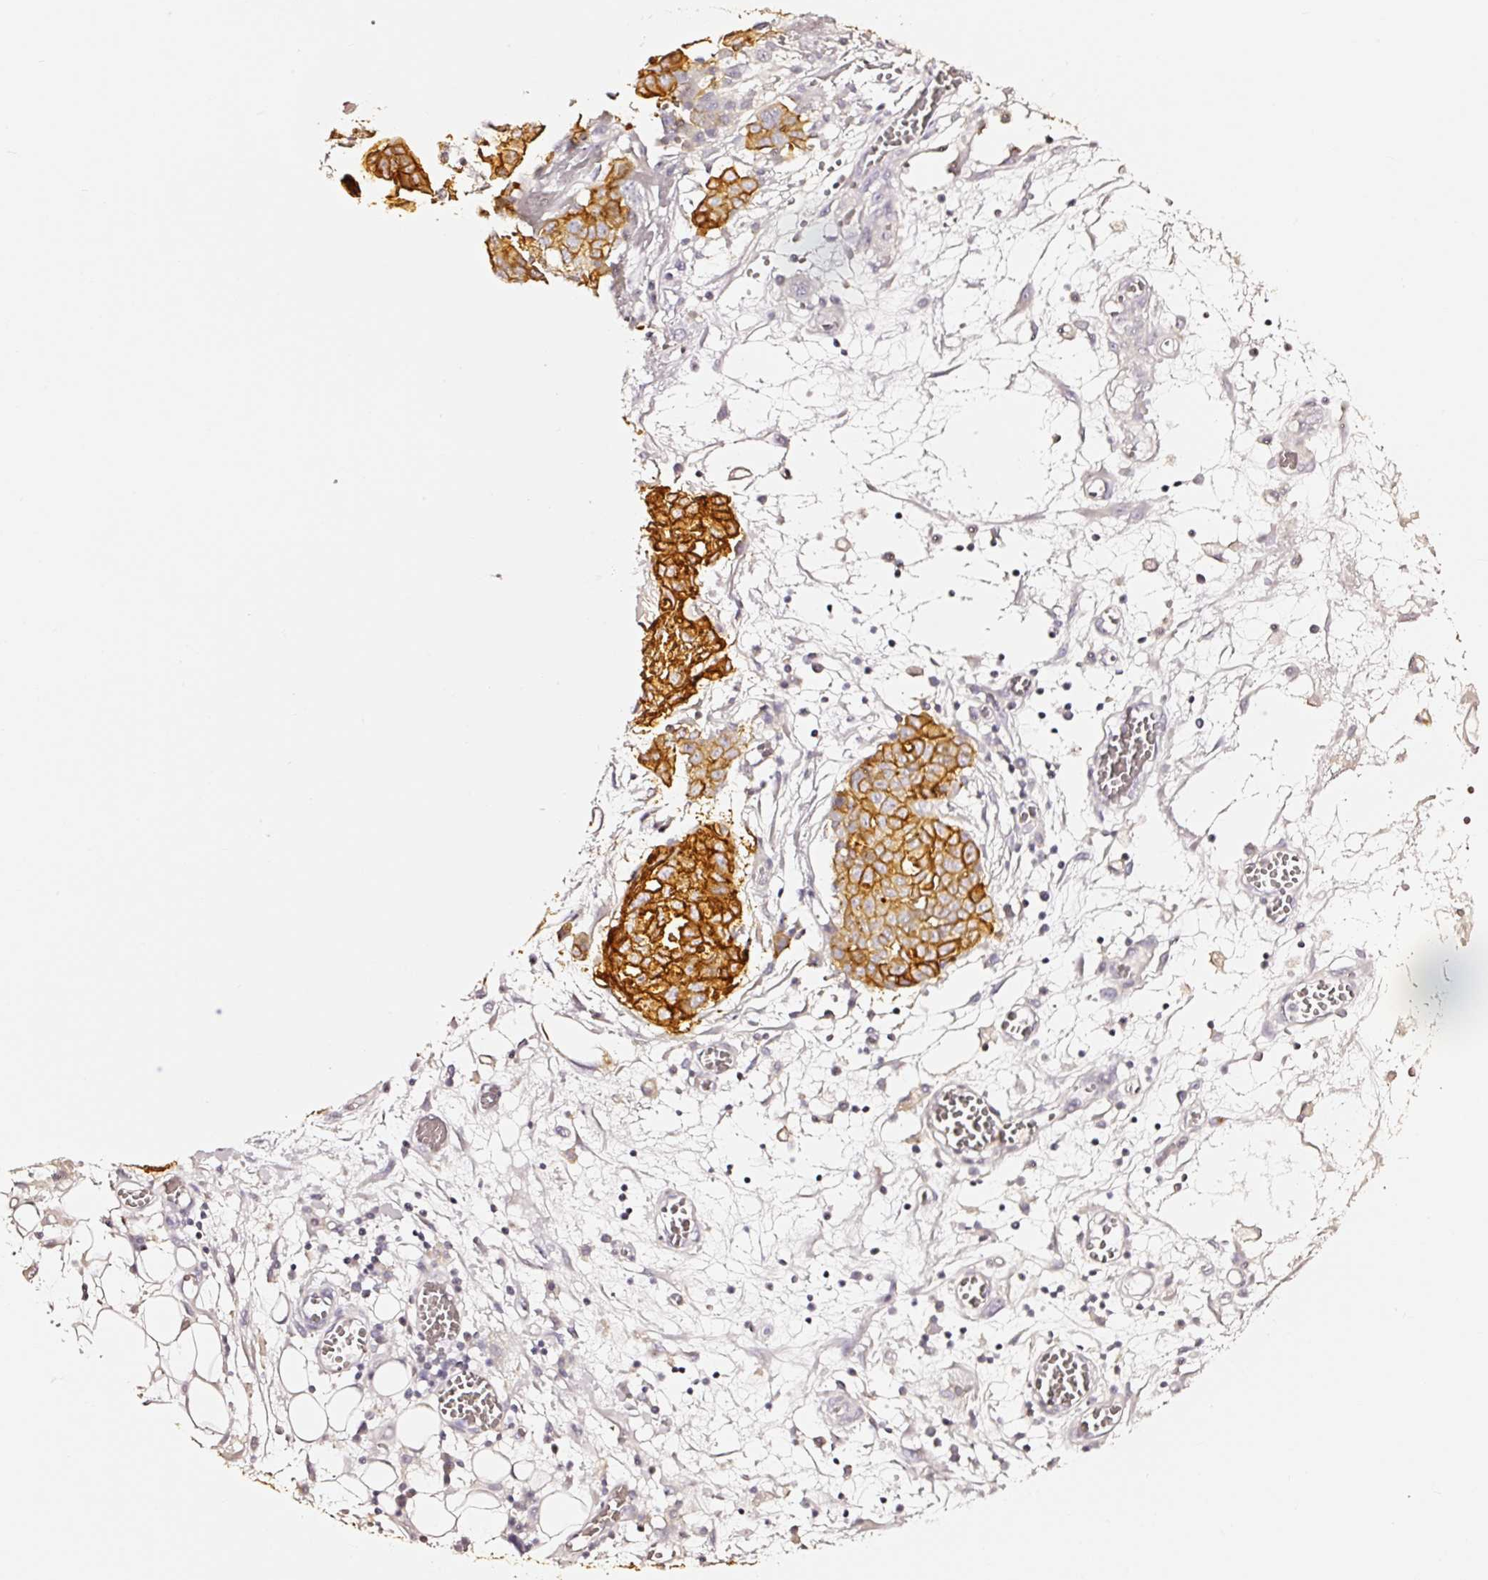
{"staining": {"intensity": "strong", "quantity": ">75%", "location": "cytoplasmic/membranous"}, "tissue": "ovarian cancer", "cell_type": "Tumor cells", "image_type": "cancer", "snomed": [{"axis": "morphology", "description": "Cystadenocarcinoma, serous, NOS"}, {"axis": "topography", "description": "Soft tissue"}, {"axis": "topography", "description": "Ovary"}], "caption": "The histopathology image exhibits immunohistochemical staining of ovarian cancer. There is strong cytoplasmic/membranous positivity is seen in approximately >75% of tumor cells.", "gene": "CD47", "patient": {"sex": "female", "age": 57}}